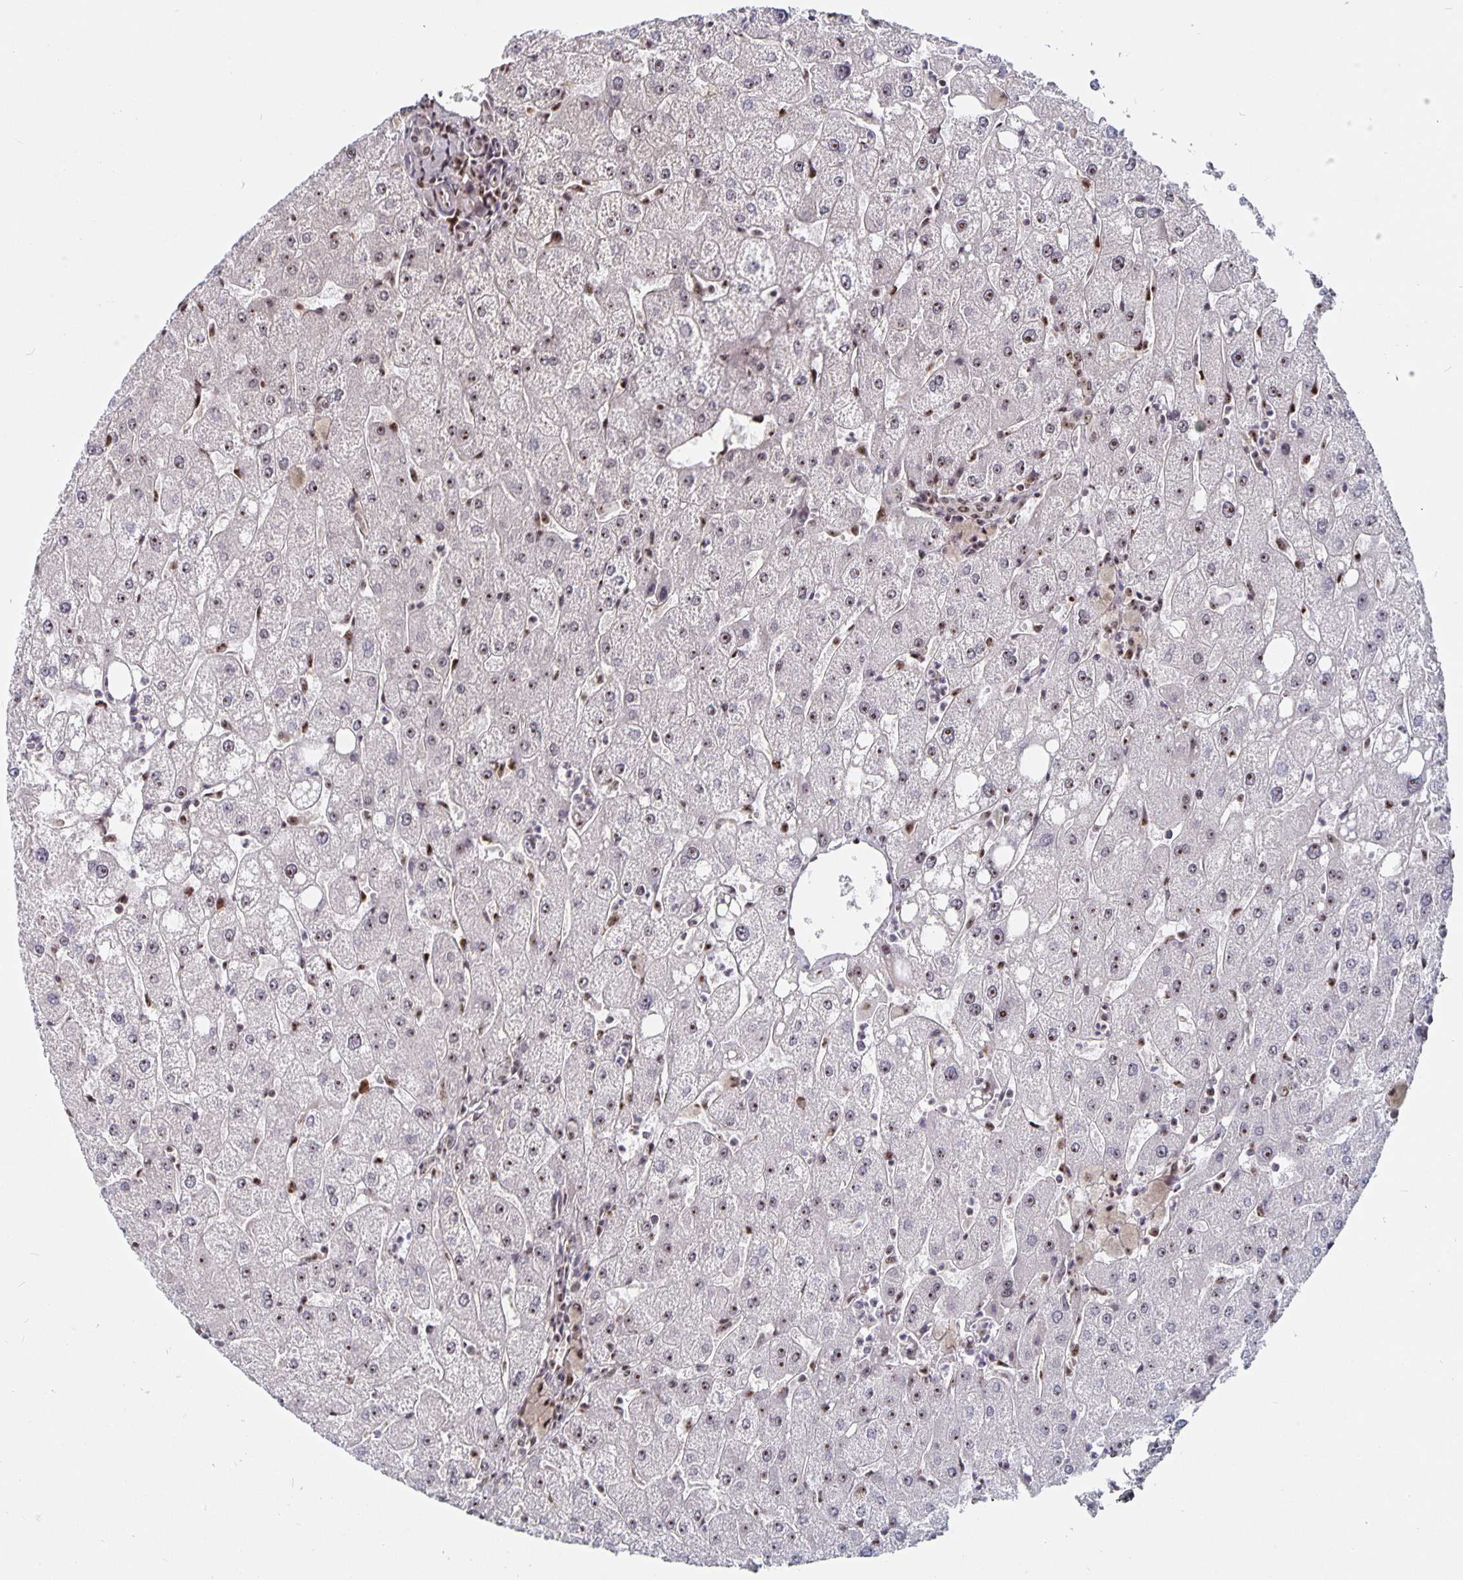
{"staining": {"intensity": "weak", "quantity": "25%-75%", "location": "nuclear"}, "tissue": "liver", "cell_type": "Cholangiocytes", "image_type": "normal", "snomed": [{"axis": "morphology", "description": "Normal tissue, NOS"}, {"axis": "topography", "description": "Liver"}], "caption": "Weak nuclear positivity is seen in approximately 25%-75% of cholangiocytes in normal liver. (DAB IHC, brown staining for protein, blue staining for nuclei).", "gene": "LAS1L", "patient": {"sex": "male", "age": 67}}